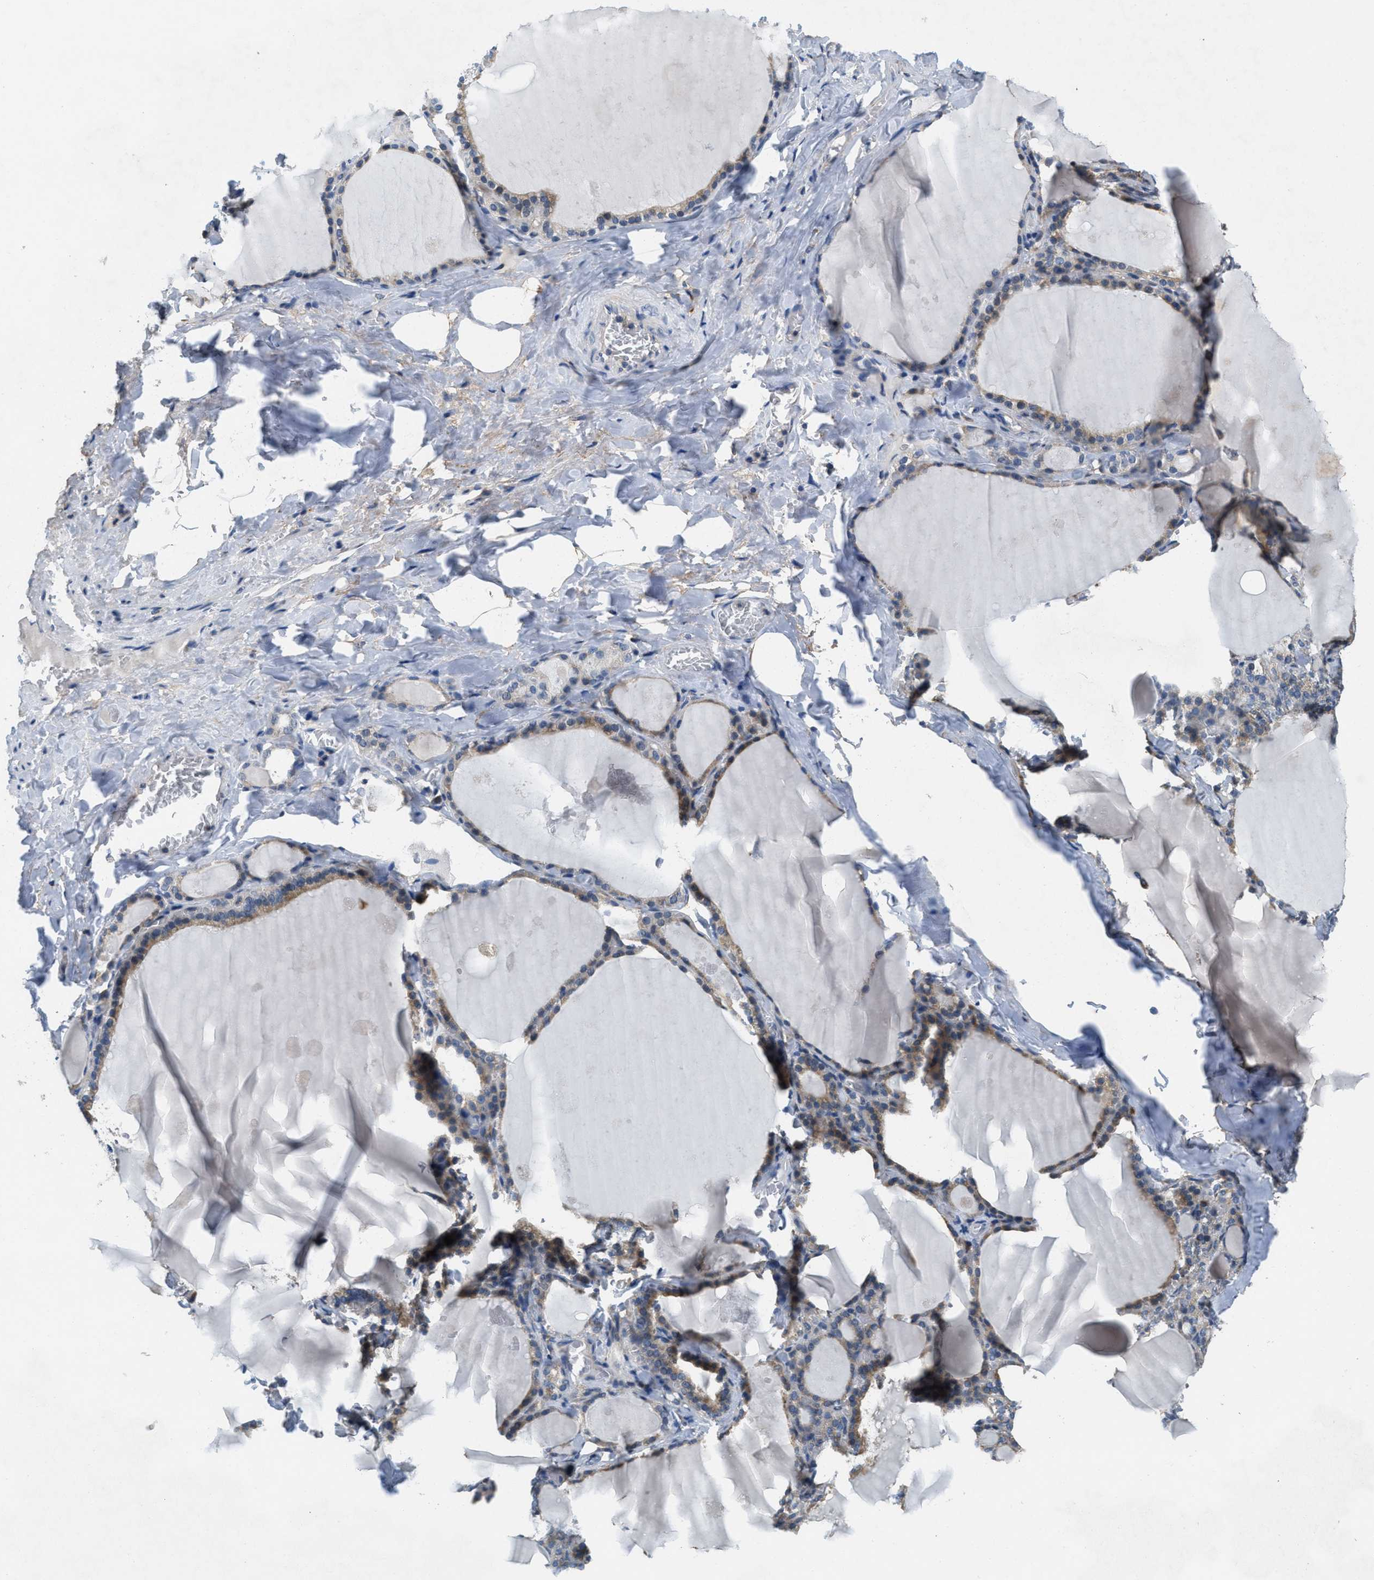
{"staining": {"intensity": "moderate", "quantity": ">75%", "location": "cytoplasmic/membranous"}, "tissue": "thyroid gland", "cell_type": "Glandular cells", "image_type": "normal", "snomed": [{"axis": "morphology", "description": "Normal tissue, NOS"}, {"axis": "topography", "description": "Thyroid gland"}], "caption": "Brown immunohistochemical staining in unremarkable human thyroid gland exhibits moderate cytoplasmic/membranous expression in approximately >75% of glandular cells. Immunohistochemistry stains the protein in brown and the nuclei are stained blue.", "gene": "DGKE", "patient": {"sex": "male", "age": 56}}